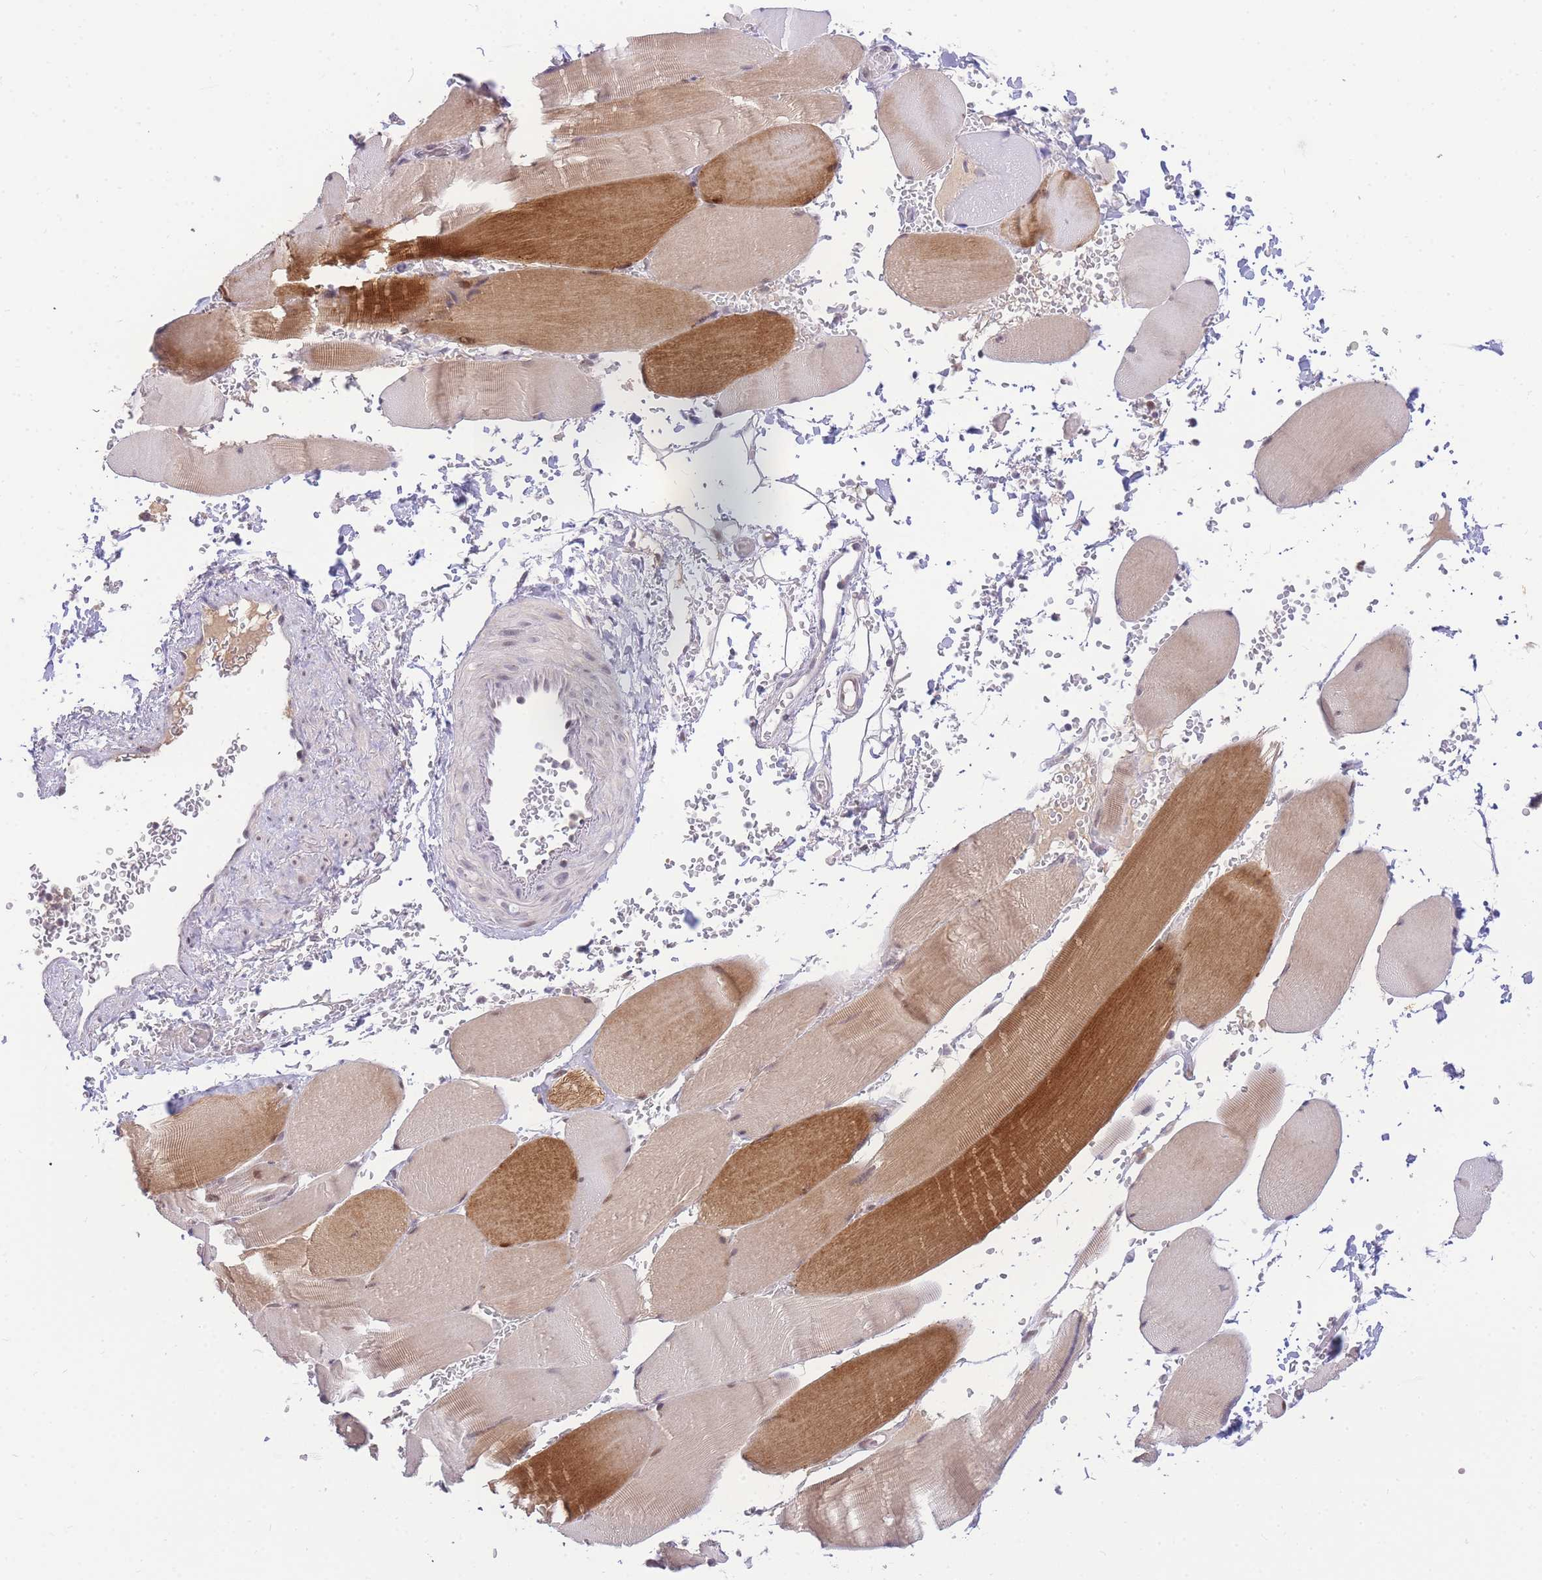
{"staining": {"intensity": "moderate", "quantity": "25%-75%", "location": "cytoplasmic/membranous"}, "tissue": "skeletal muscle", "cell_type": "Myocytes", "image_type": "normal", "snomed": [{"axis": "morphology", "description": "Normal tissue, NOS"}, {"axis": "topography", "description": "Skeletal muscle"}, {"axis": "topography", "description": "Head-Neck"}], "caption": "Benign skeletal muscle shows moderate cytoplasmic/membranous positivity in approximately 25%-75% of myocytes, visualized by immunohistochemistry. Using DAB (brown) and hematoxylin (blue) stains, captured at high magnification using brightfield microscopy.", "gene": "PUS10", "patient": {"sex": "male", "age": 66}}